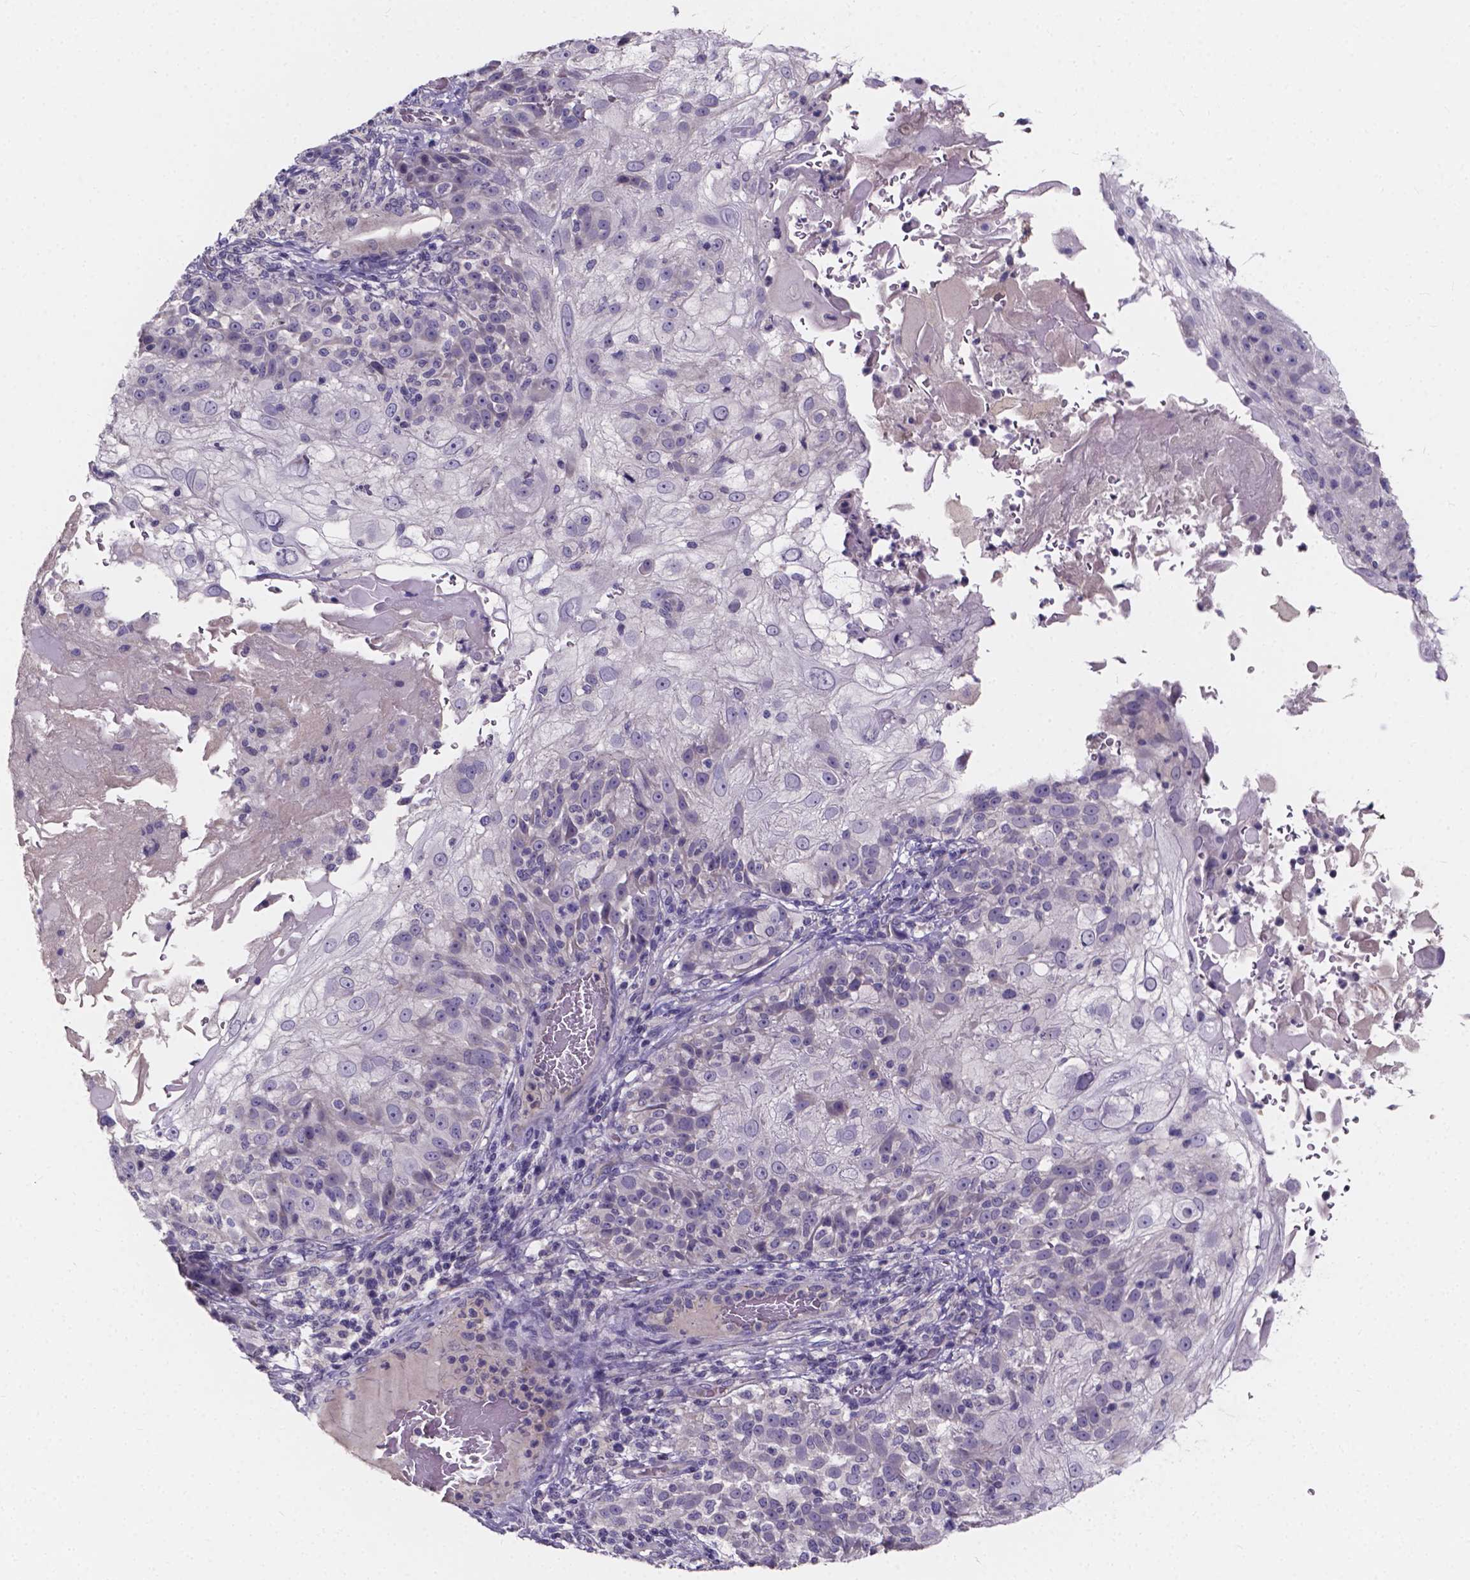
{"staining": {"intensity": "negative", "quantity": "none", "location": "none"}, "tissue": "skin cancer", "cell_type": "Tumor cells", "image_type": "cancer", "snomed": [{"axis": "morphology", "description": "Normal tissue, NOS"}, {"axis": "morphology", "description": "Squamous cell carcinoma, NOS"}, {"axis": "topography", "description": "Skin"}], "caption": "Immunohistochemistry (IHC) photomicrograph of skin squamous cell carcinoma stained for a protein (brown), which exhibits no positivity in tumor cells.", "gene": "SPOCD1", "patient": {"sex": "female", "age": 83}}